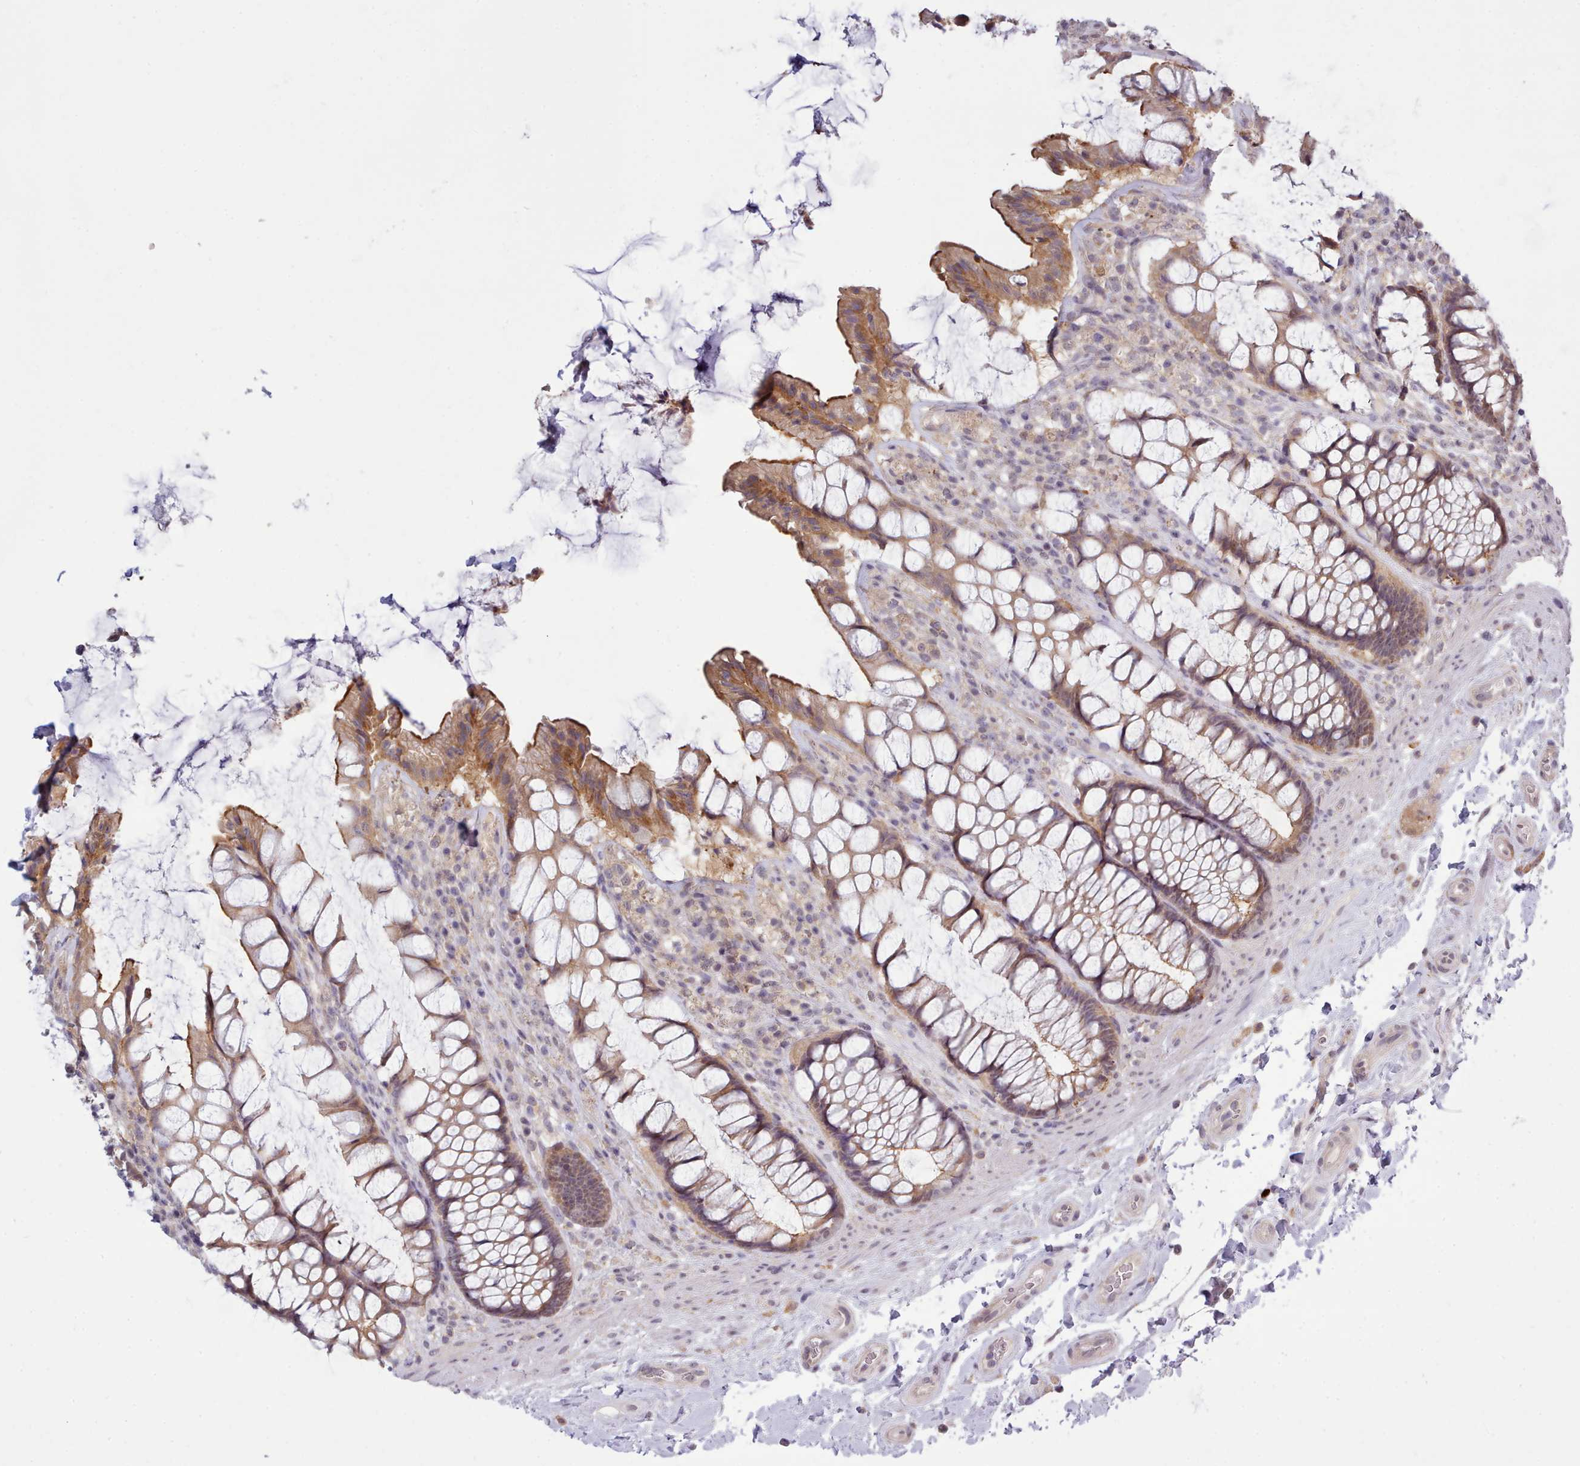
{"staining": {"intensity": "moderate", "quantity": ">75%", "location": "cytoplasmic/membranous"}, "tissue": "rectum", "cell_type": "Glandular cells", "image_type": "normal", "snomed": [{"axis": "morphology", "description": "Normal tissue, NOS"}, {"axis": "topography", "description": "Rectum"}], "caption": "This micrograph reveals normal rectum stained with IHC to label a protein in brown. The cytoplasmic/membranous of glandular cells show moderate positivity for the protein. Nuclei are counter-stained blue.", "gene": "ARL17A", "patient": {"sex": "female", "age": 58}}